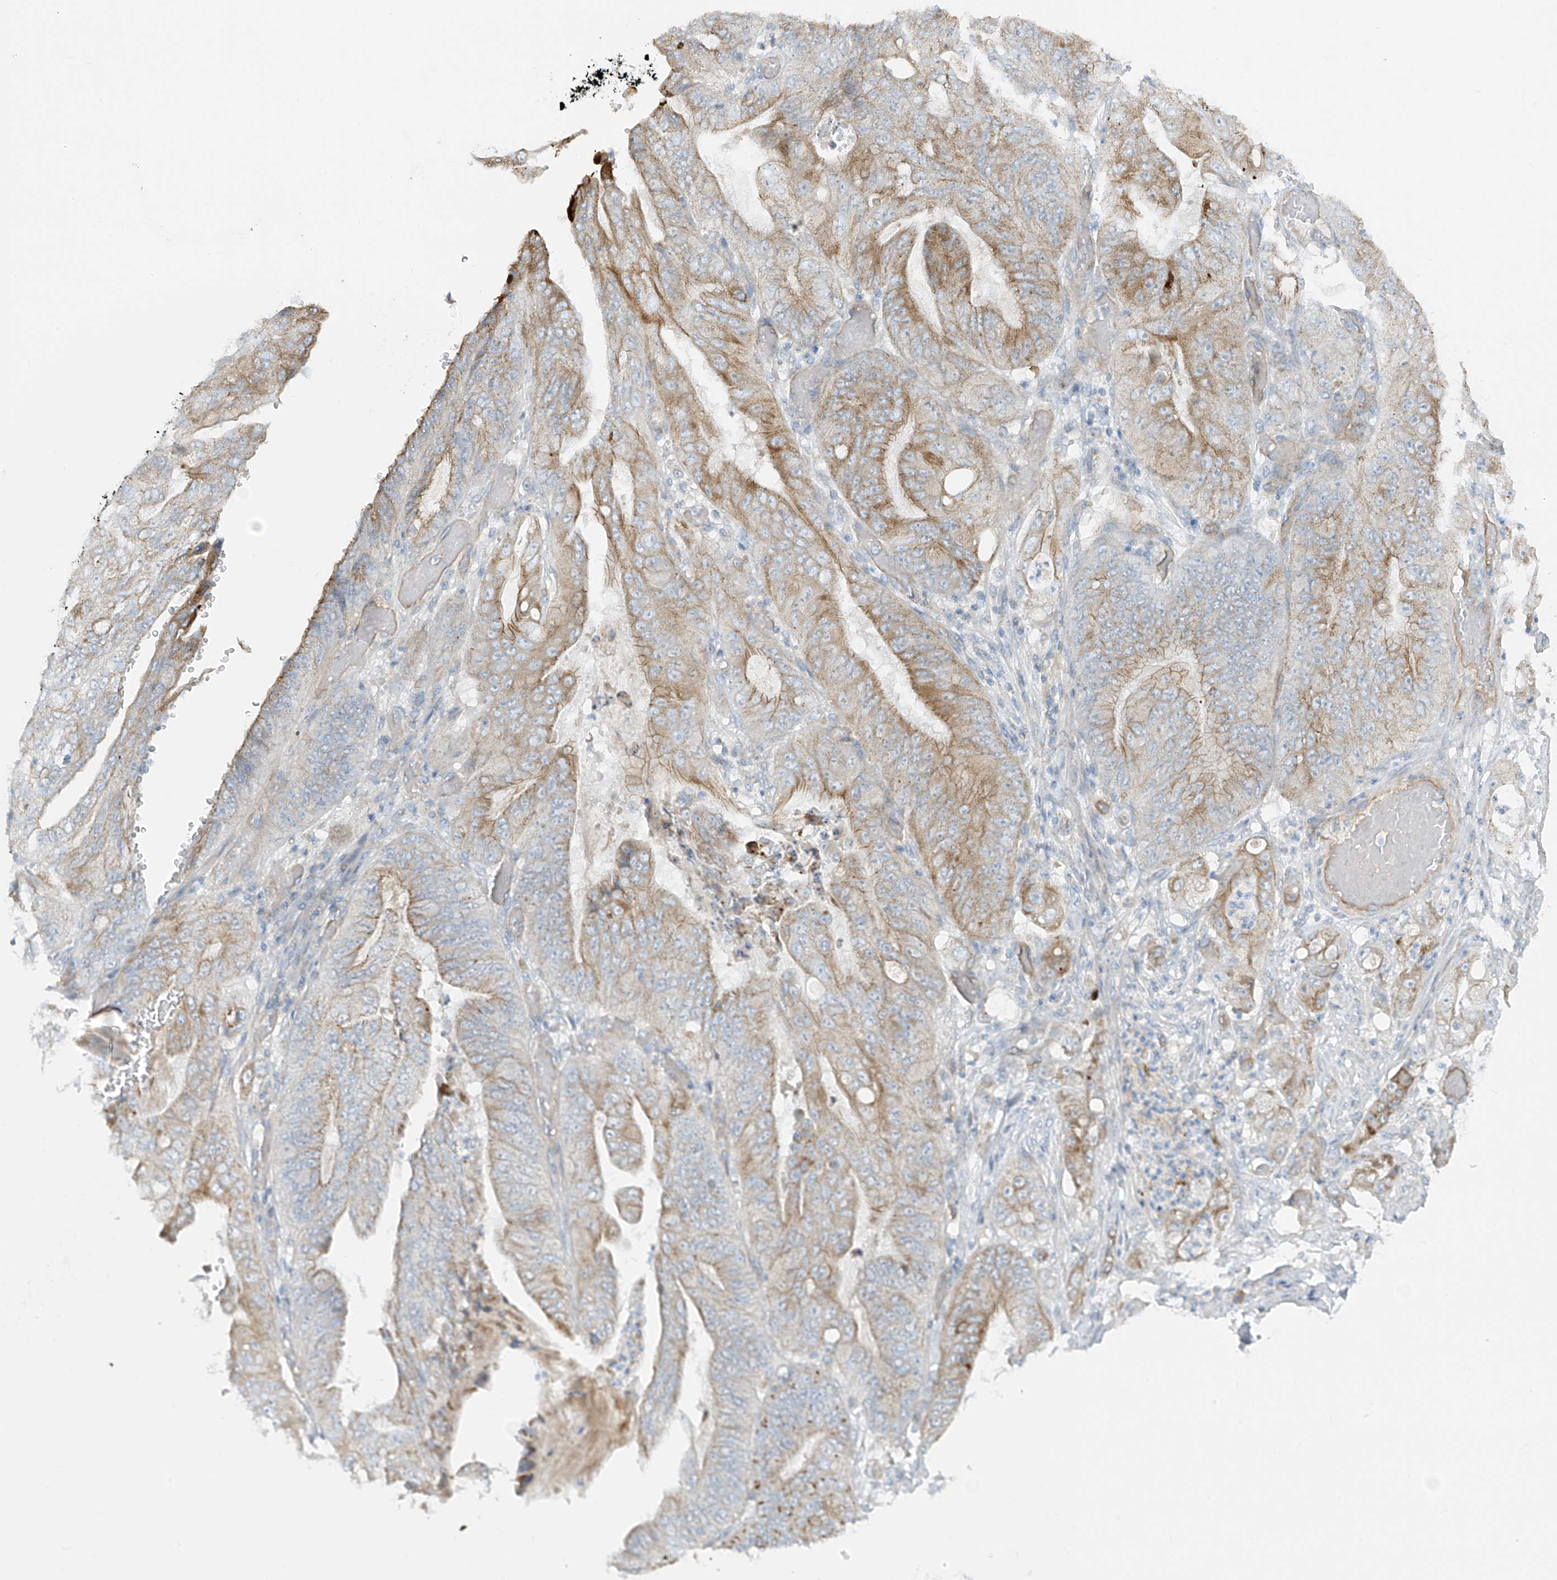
{"staining": {"intensity": "moderate", "quantity": "25%-75%", "location": "cytoplasmic/membranous"}, "tissue": "stomach cancer", "cell_type": "Tumor cells", "image_type": "cancer", "snomed": [{"axis": "morphology", "description": "Adenocarcinoma, NOS"}, {"axis": "topography", "description": "Stomach"}], "caption": "The image demonstrates staining of stomach adenocarcinoma, revealing moderate cytoplasmic/membranous protein positivity (brown color) within tumor cells. Immunohistochemistry (ihc) stains the protein of interest in brown and the nuclei are stained blue.", "gene": "VAMP5", "patient": {"sex": "female", "age": 73}}